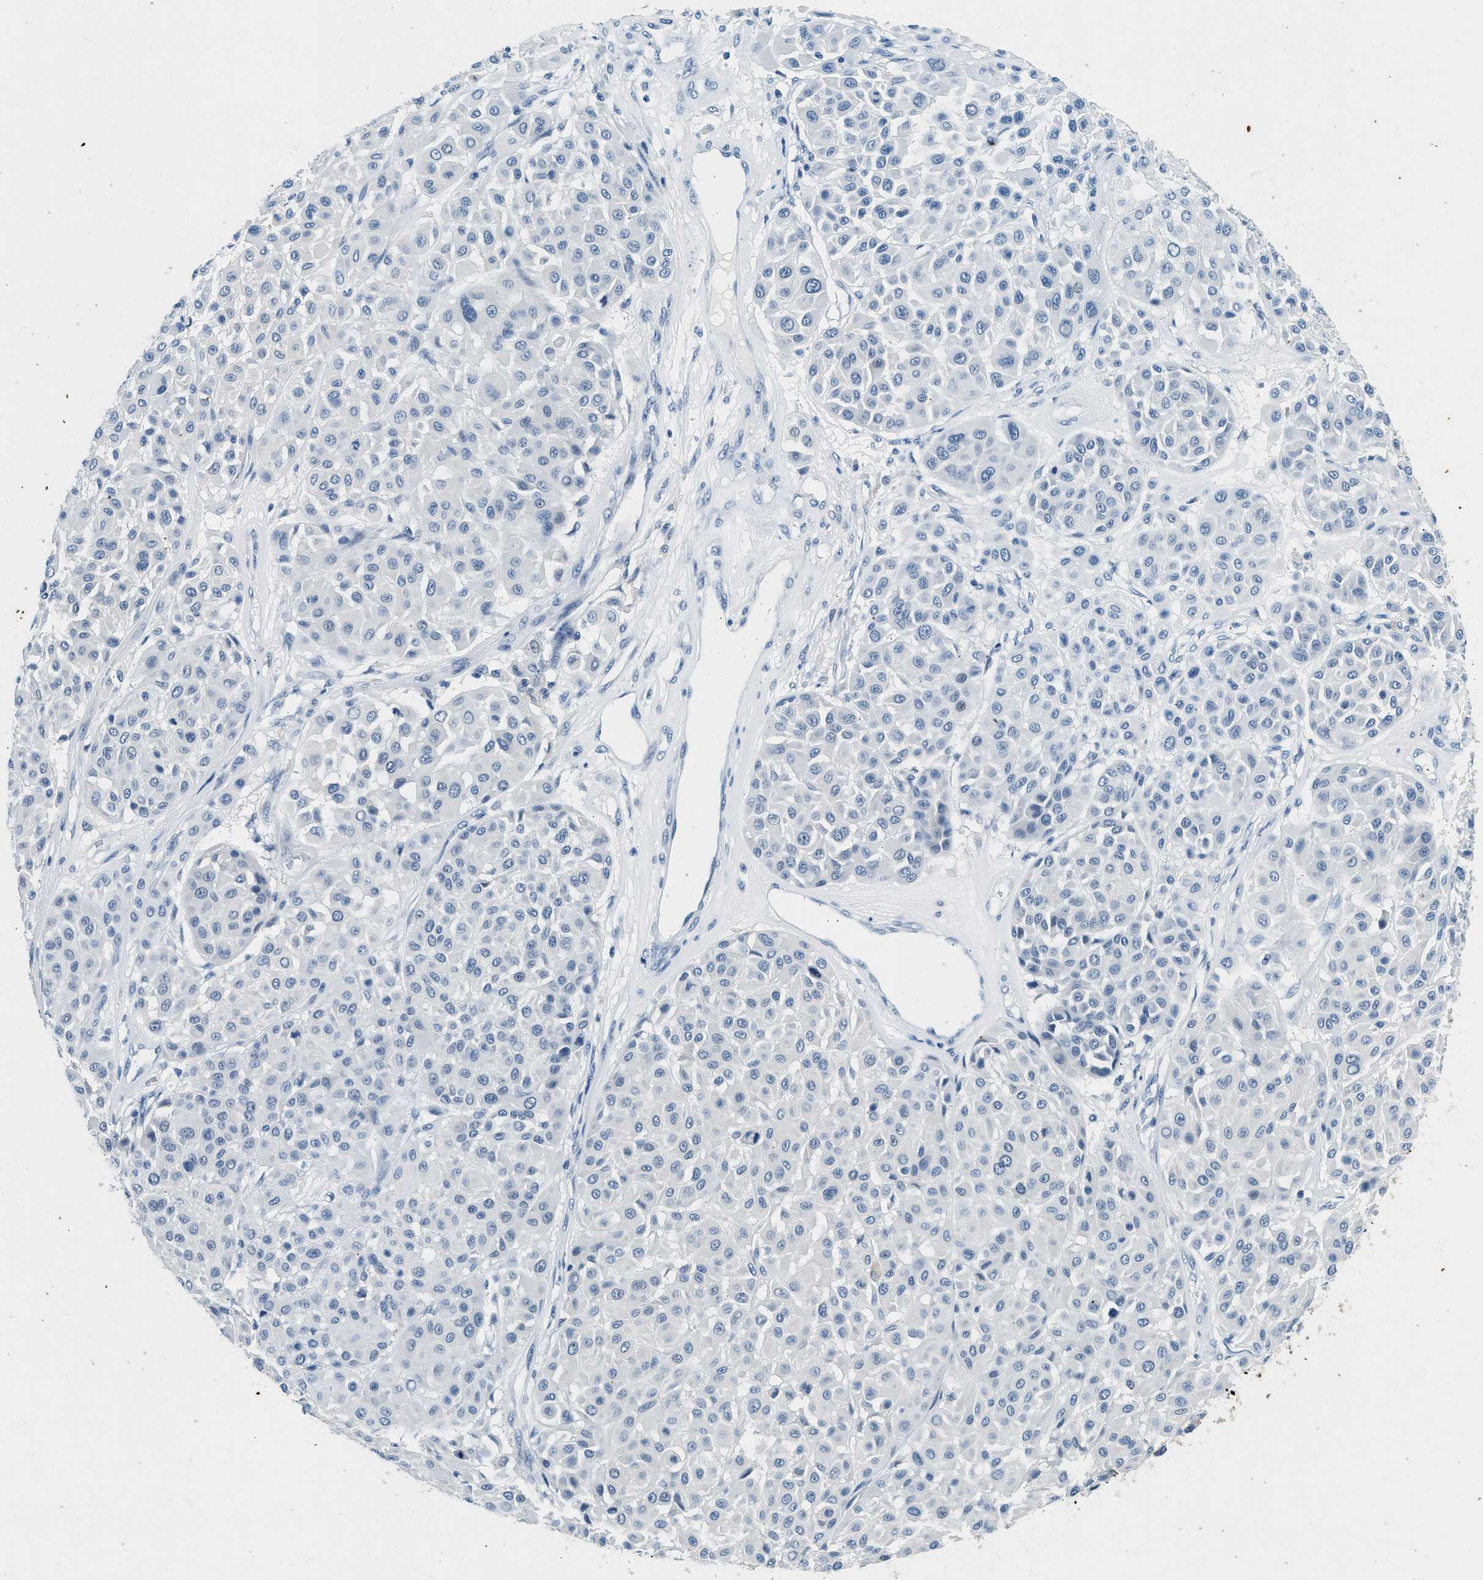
{"staining": {"intensity": "negative", "quantity": "none", "location": "none"}, "tissue": "melanoma", "cell_type": "Tumor cells", "image_type": "cancer", "snomed": [{"axis": "morphology", "description": "Malignant melanoma, Metastatic site"}, {"axis": "topography", "description": "Soft tissue"}], "caption": "Human melanoma stained for a protein using immunohistochemistry (IHC) shows no expression in tumor cells.", "gene": "CFAP20", "patient": {"sex": "male", "age": 41}}